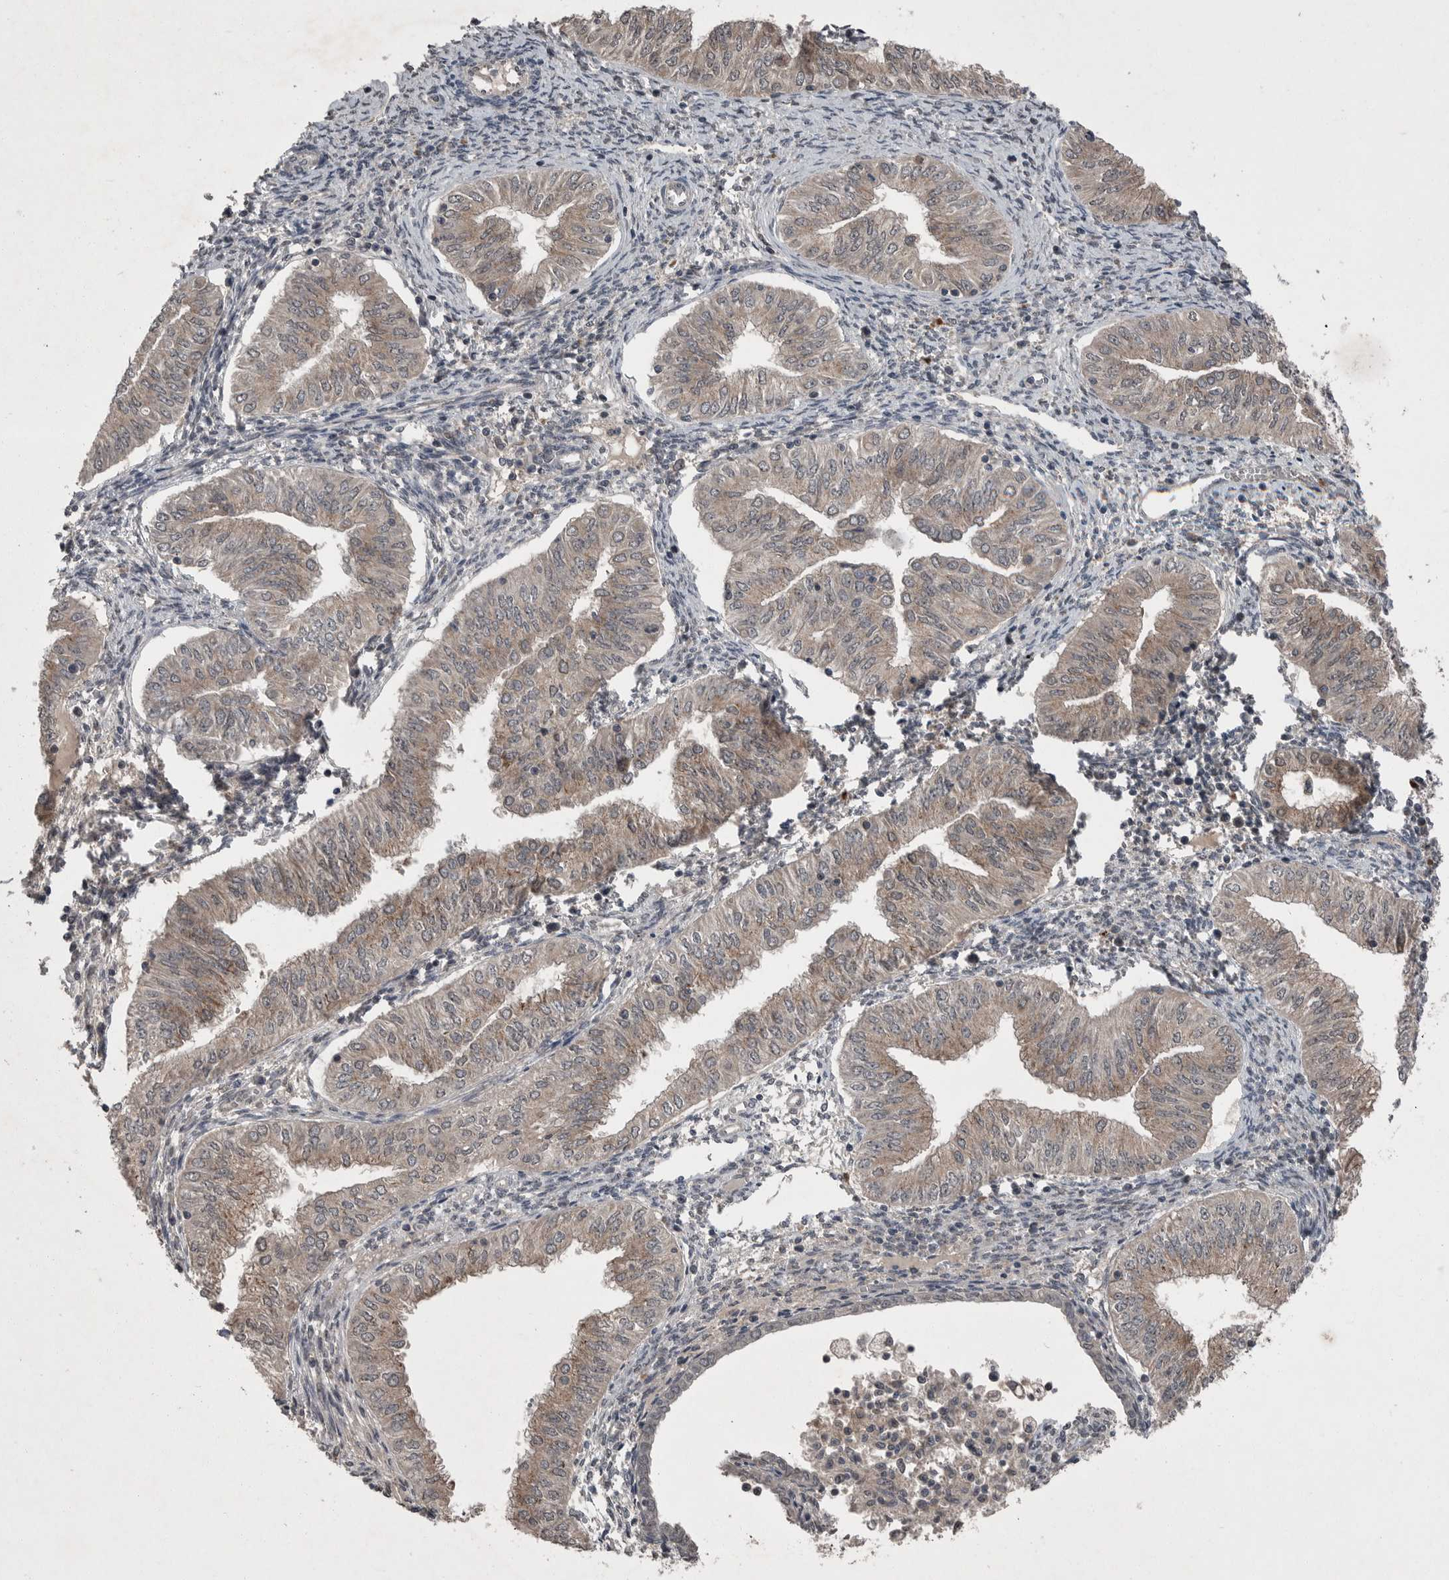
{"staining": {"intensity": "weak", "quantity": ">75%", "location": "cytoplasmic/membranous"}, "tissue": "endometrial cancer", "cell_type": "Tumor cells", "image_type": "cancer", "snomed": [{"axis": "morphology", "description": "Normal tissue, NOS"}, {"axis": "morphology", "description": "Adenocarcinoma, NOS"}, {"axis": "topography", "description": "Endometrium"}], "caption": "An immunohistochemistry micrograph of tumor tissue is shown. Protein staining in brown shows weak cytoplasmic/membranous positivity in endometrial cancer (adenocarcinoma) within tumor cells.", "gene": "SCP2", "patient": {"sex": "female", "age": 53}}